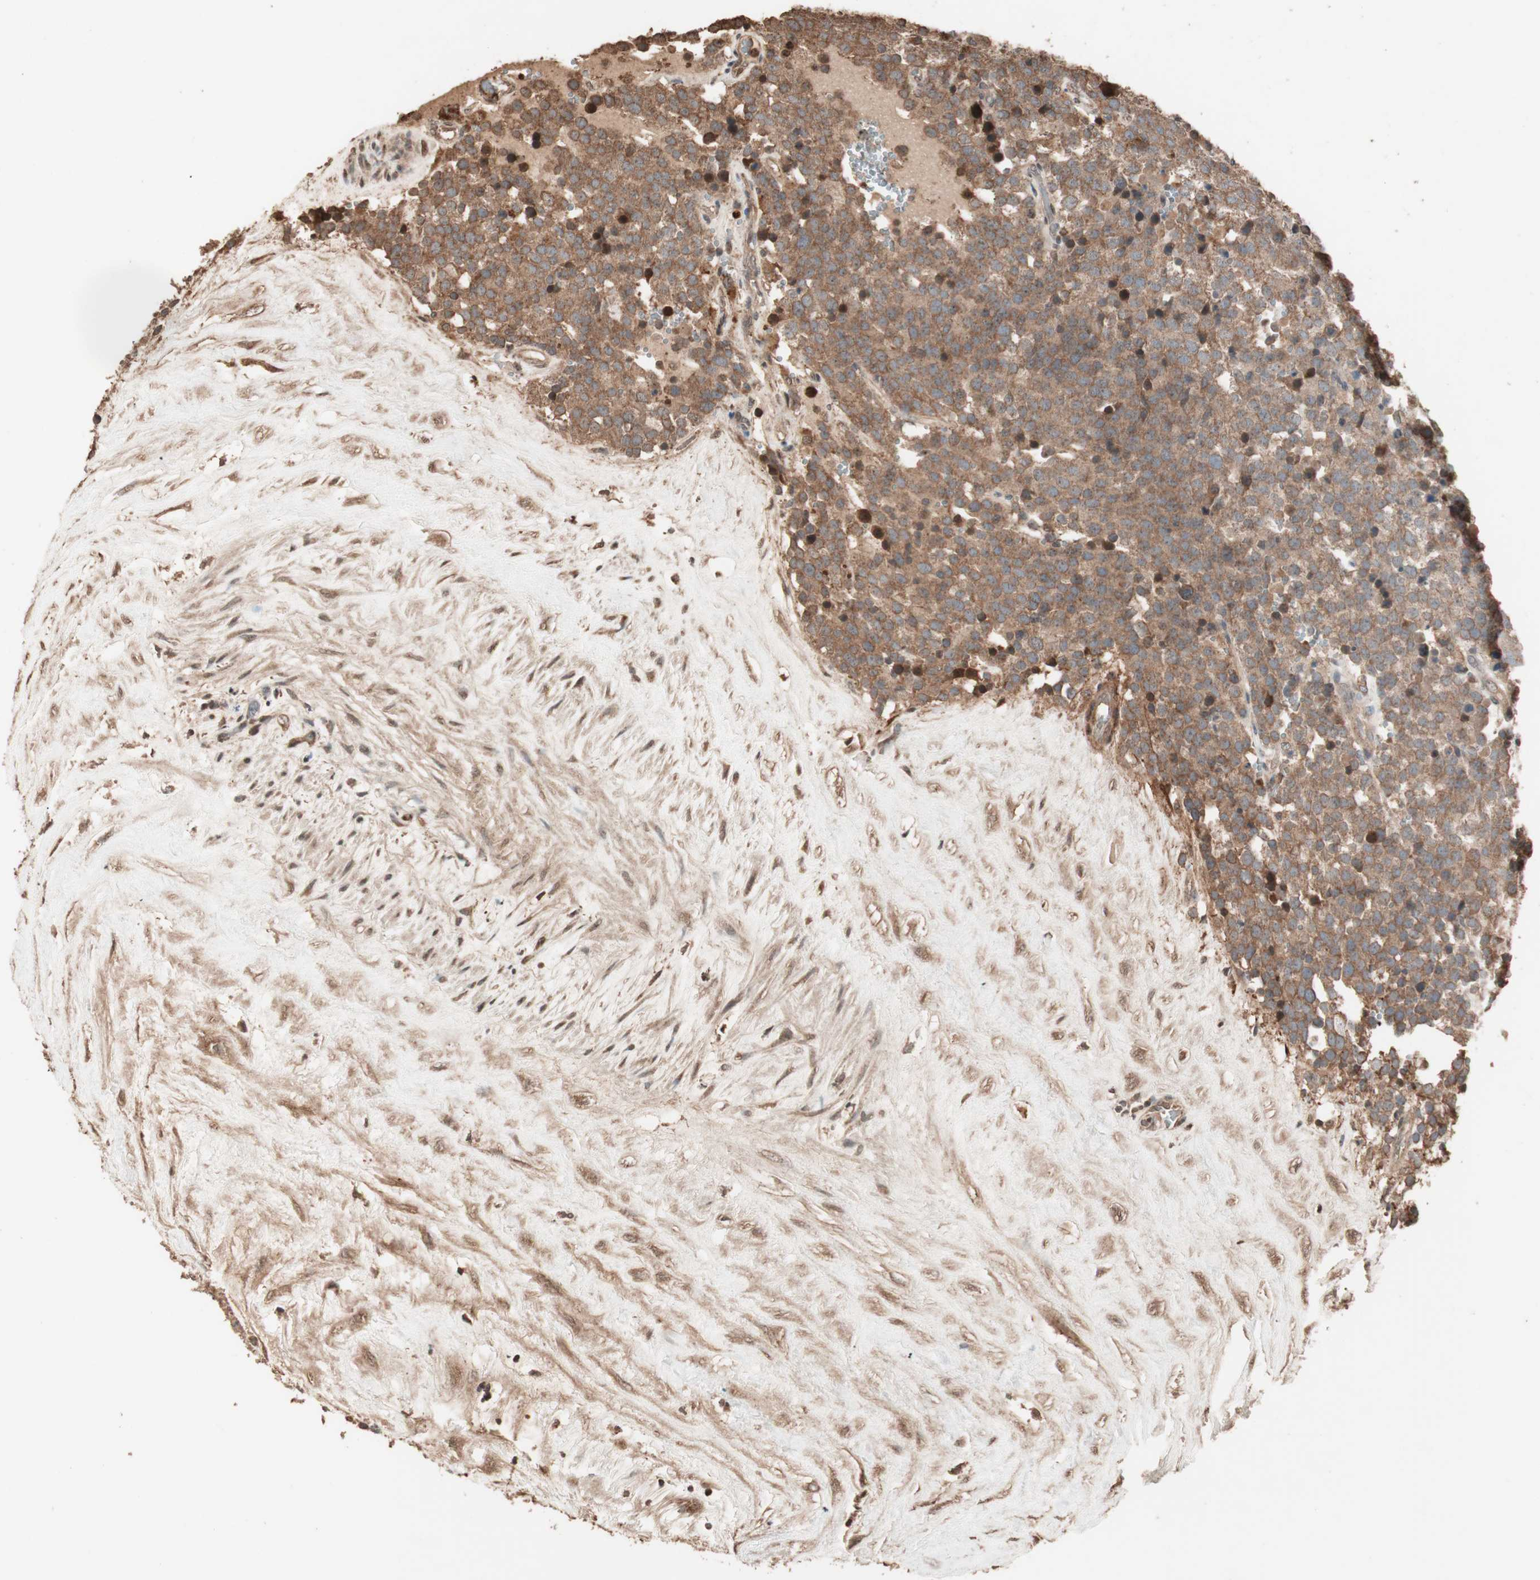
{"staining": {"intensity": "moderate", "quantity": ">75%", "location": "cytoplasmic/membranous"}, "tissue": "testis cancer", "cell_type": "Tumor cells", "image_type": "cancer", "snomed": [{"axis": "morphology", "description": "Seminoma, NOS"}, {"axis": "topography", "description": "Testis"}], "caption": "About >75% of tumor cells in human testis seminoma demonstrate moderate cytoplasmic/membranous protein expression as visualized by brown immunohistochemical staining.", "gene": "USP20", "patient": {"sex": "male", "age": 71}}